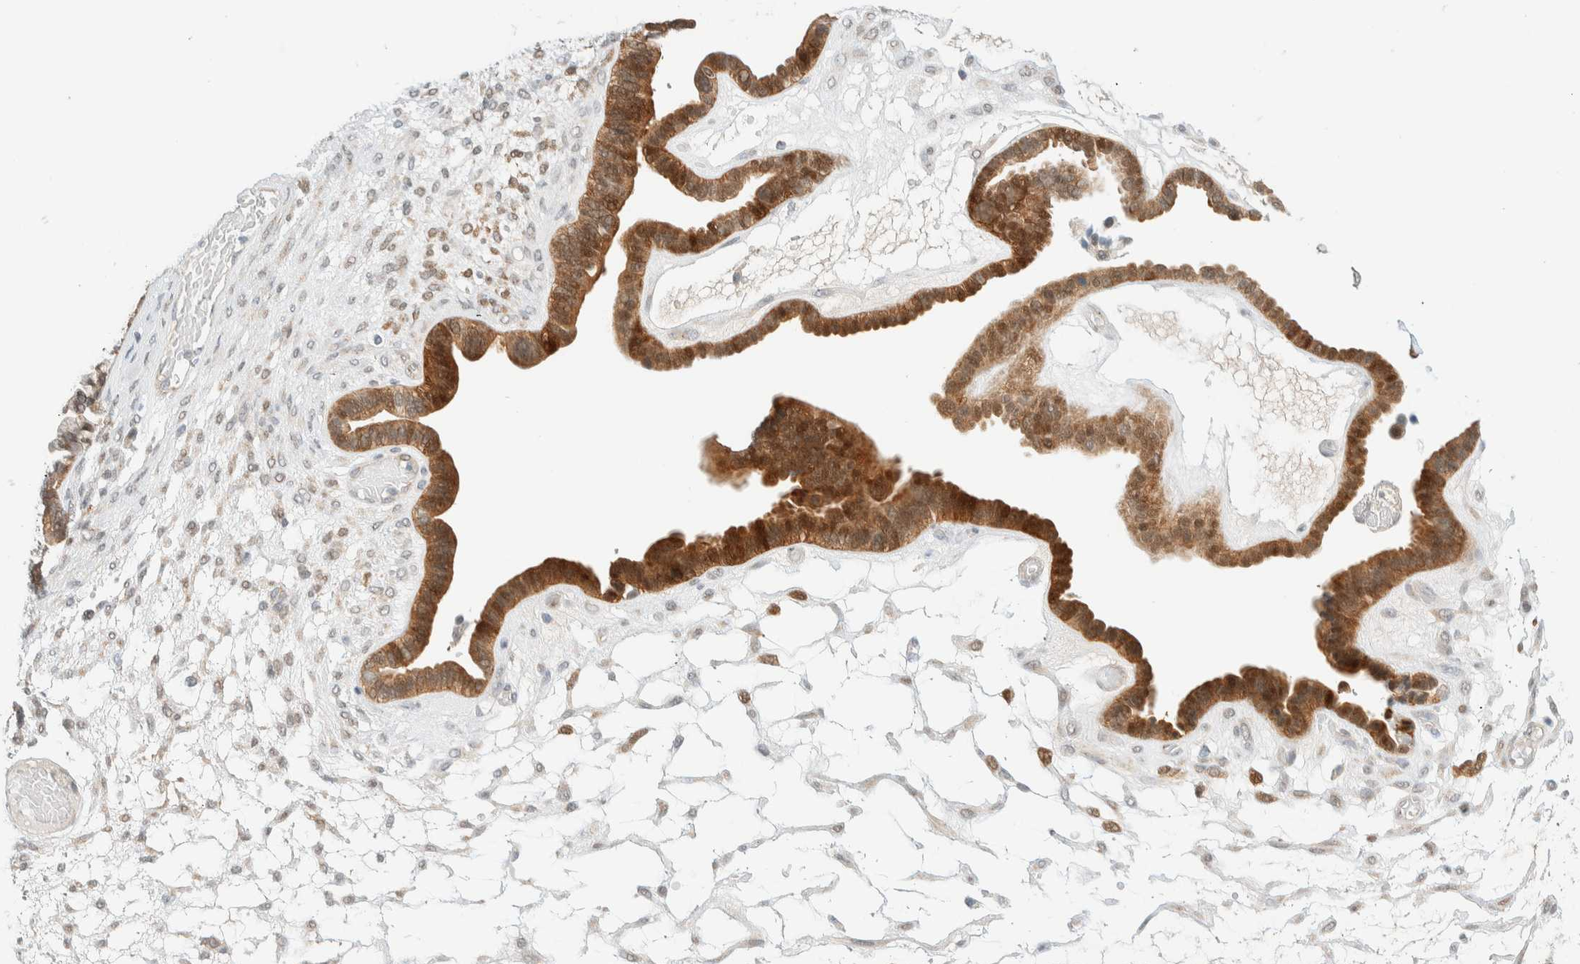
{"staining": {"intensity": "strong", "quantity": ">75%", "location": "cytoplasmic/membranous,nuclear"}, "tissue": "ovarian cancer", "cell_type": "Tumor cells", "image_type": "cancer", "snomed": [{"axis": "morphology", "description": "Cystadenocarcinoma, serous, NOS"}, {"axis": "topography", "description": "Ovary"}], "caption": "Human ovarian cancer (serous cystadenocarcinoma) stained with a brown dye reveals strong cytoplasmic/membranous and nuclear positive positivity in about >75% of tumor cells.", "gene": "PCYT2", "patient": {"sex": "female", "age": 56}}